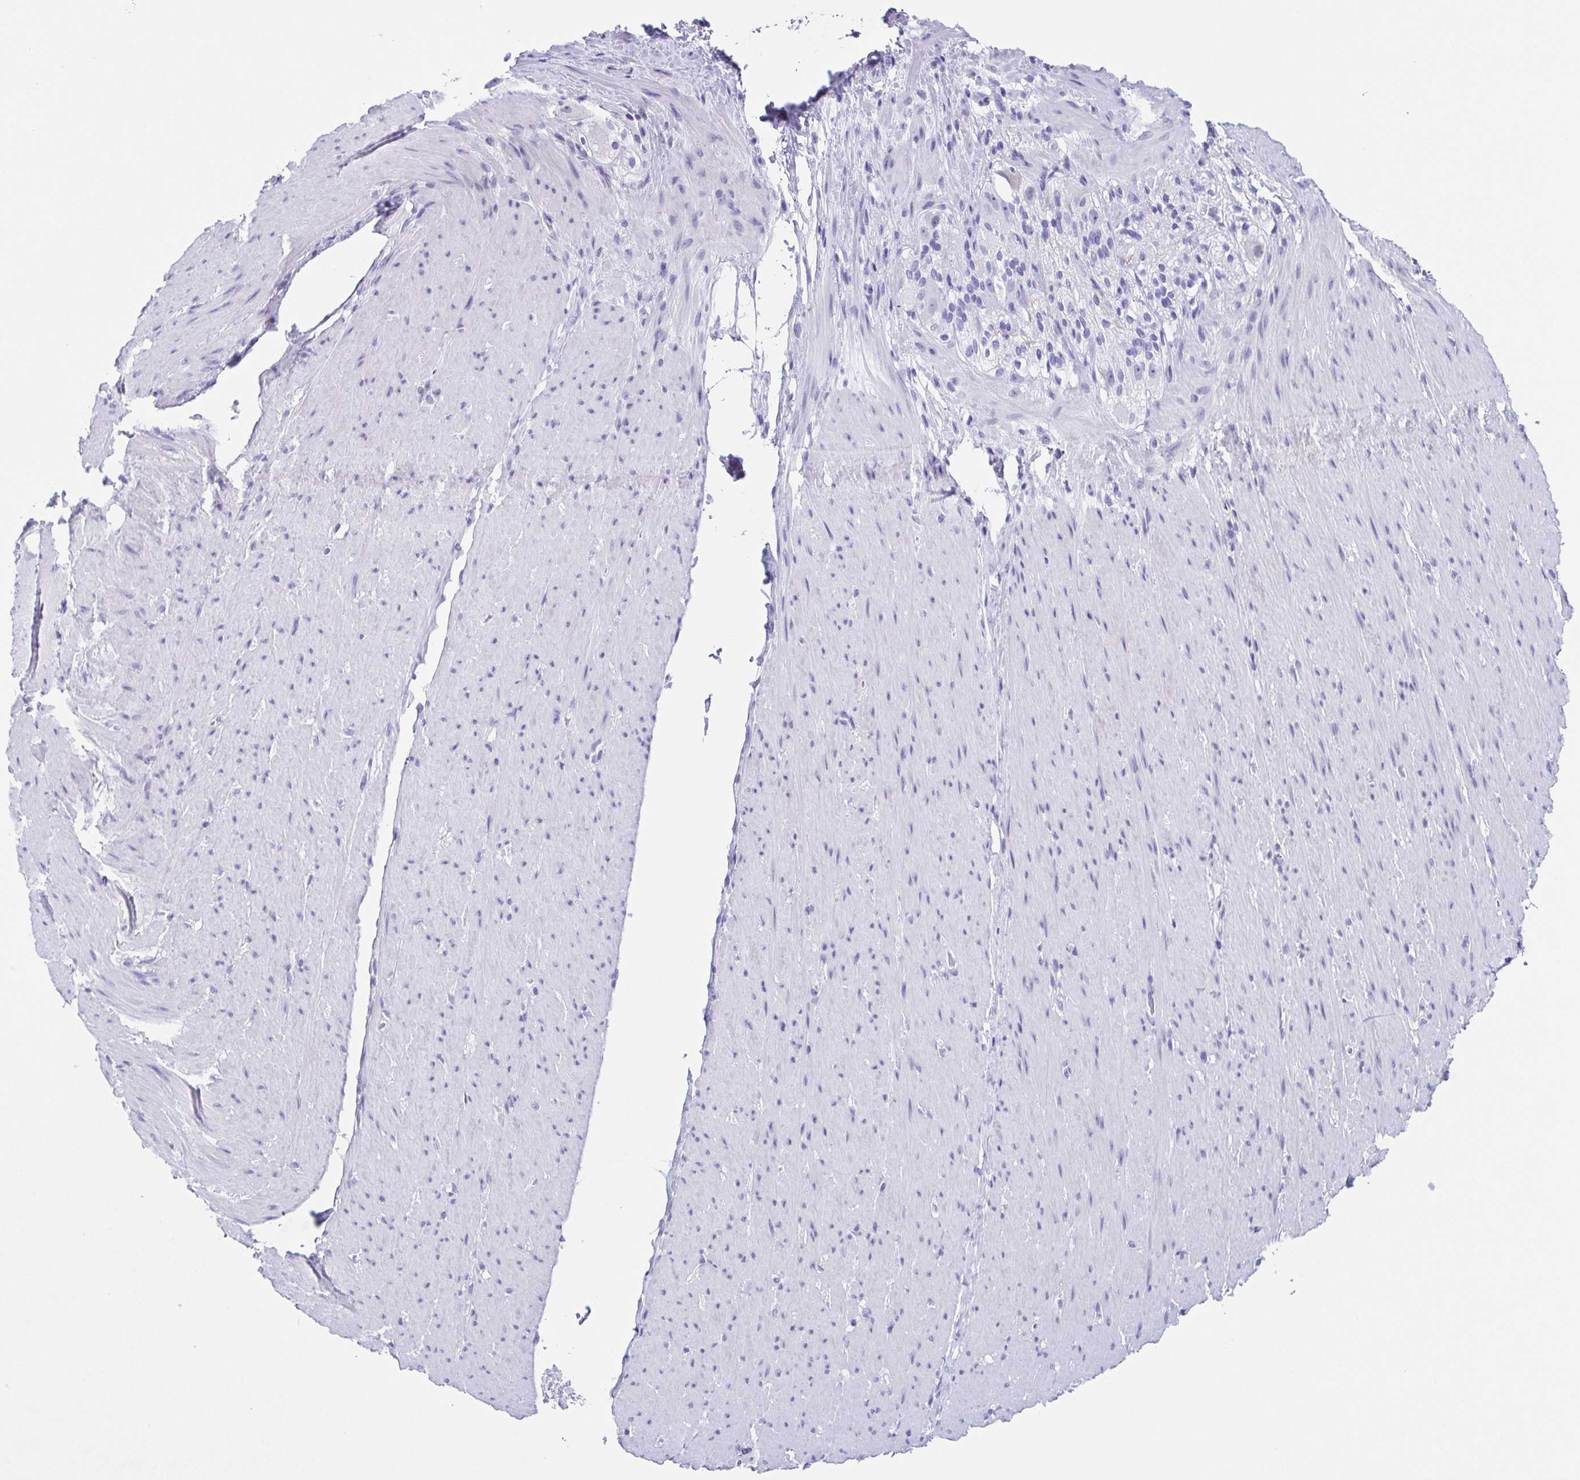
{"staining": {"intensity": "negative", "quantity": "none", "location": "none"}, "tissue": "smooth muscle", "cell_type": "Smooth muscle cells", "image_type": "normal", "snomed": [{"axis": "morphology", "description": "Normal tissue, NOS"}, {"axis": "topography", "description": "Smooth muscle"}, {"axis": "topography", "description": "Rectum"}], "caption": "IHC image of benign smooth muscle: human smooth muscle stained with DAB (3,3'-diaminobenzidine) reveals no significant protein expression in smooth muscle cells. (DAB (3,3'-diaminobenzidine) immunohistochemistry, high magnification).", "gene": "TNNT2", "patient": {"sex": "male", "age": 53}}